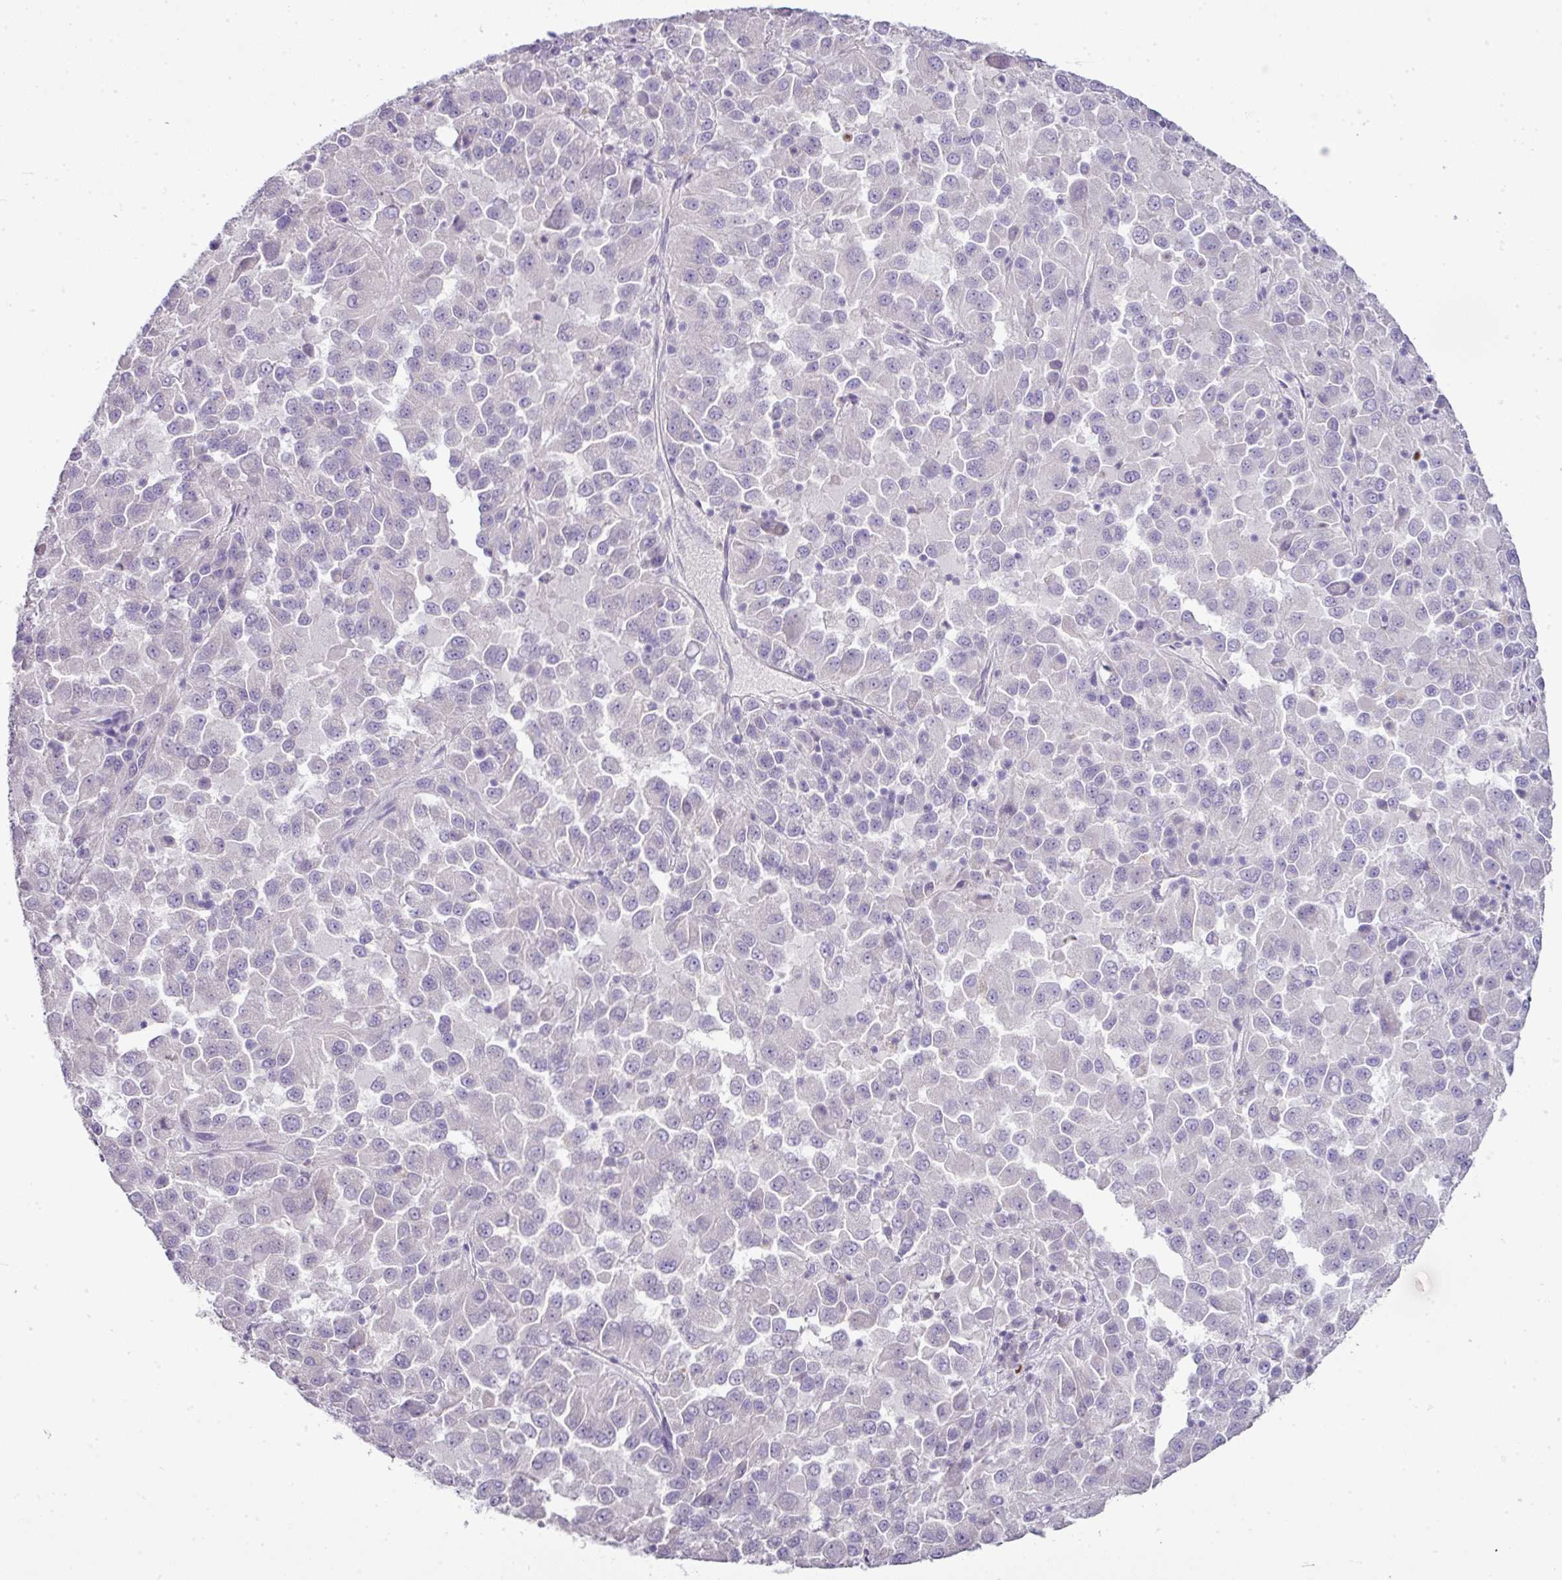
{"staining": {"intensity": "negative", "quantity": "none", "location": "none"}, "tissue": "melanoma", "cell_type": "Tumor cells", "image_type": "cancer", "snomed": [{"axis": "morphology", "description": "Malignant melanoma, Metastatic site"}, {"axis": "topography", "description": "Lung"}], "caption": "A high-resolution histopathology image shows IHC staining of malignant melanoma (metastatic site), which displays no significant positivity in tumor cells.", "gene": "BCL11A", "patient": {"sex": "male", "age": 64}}